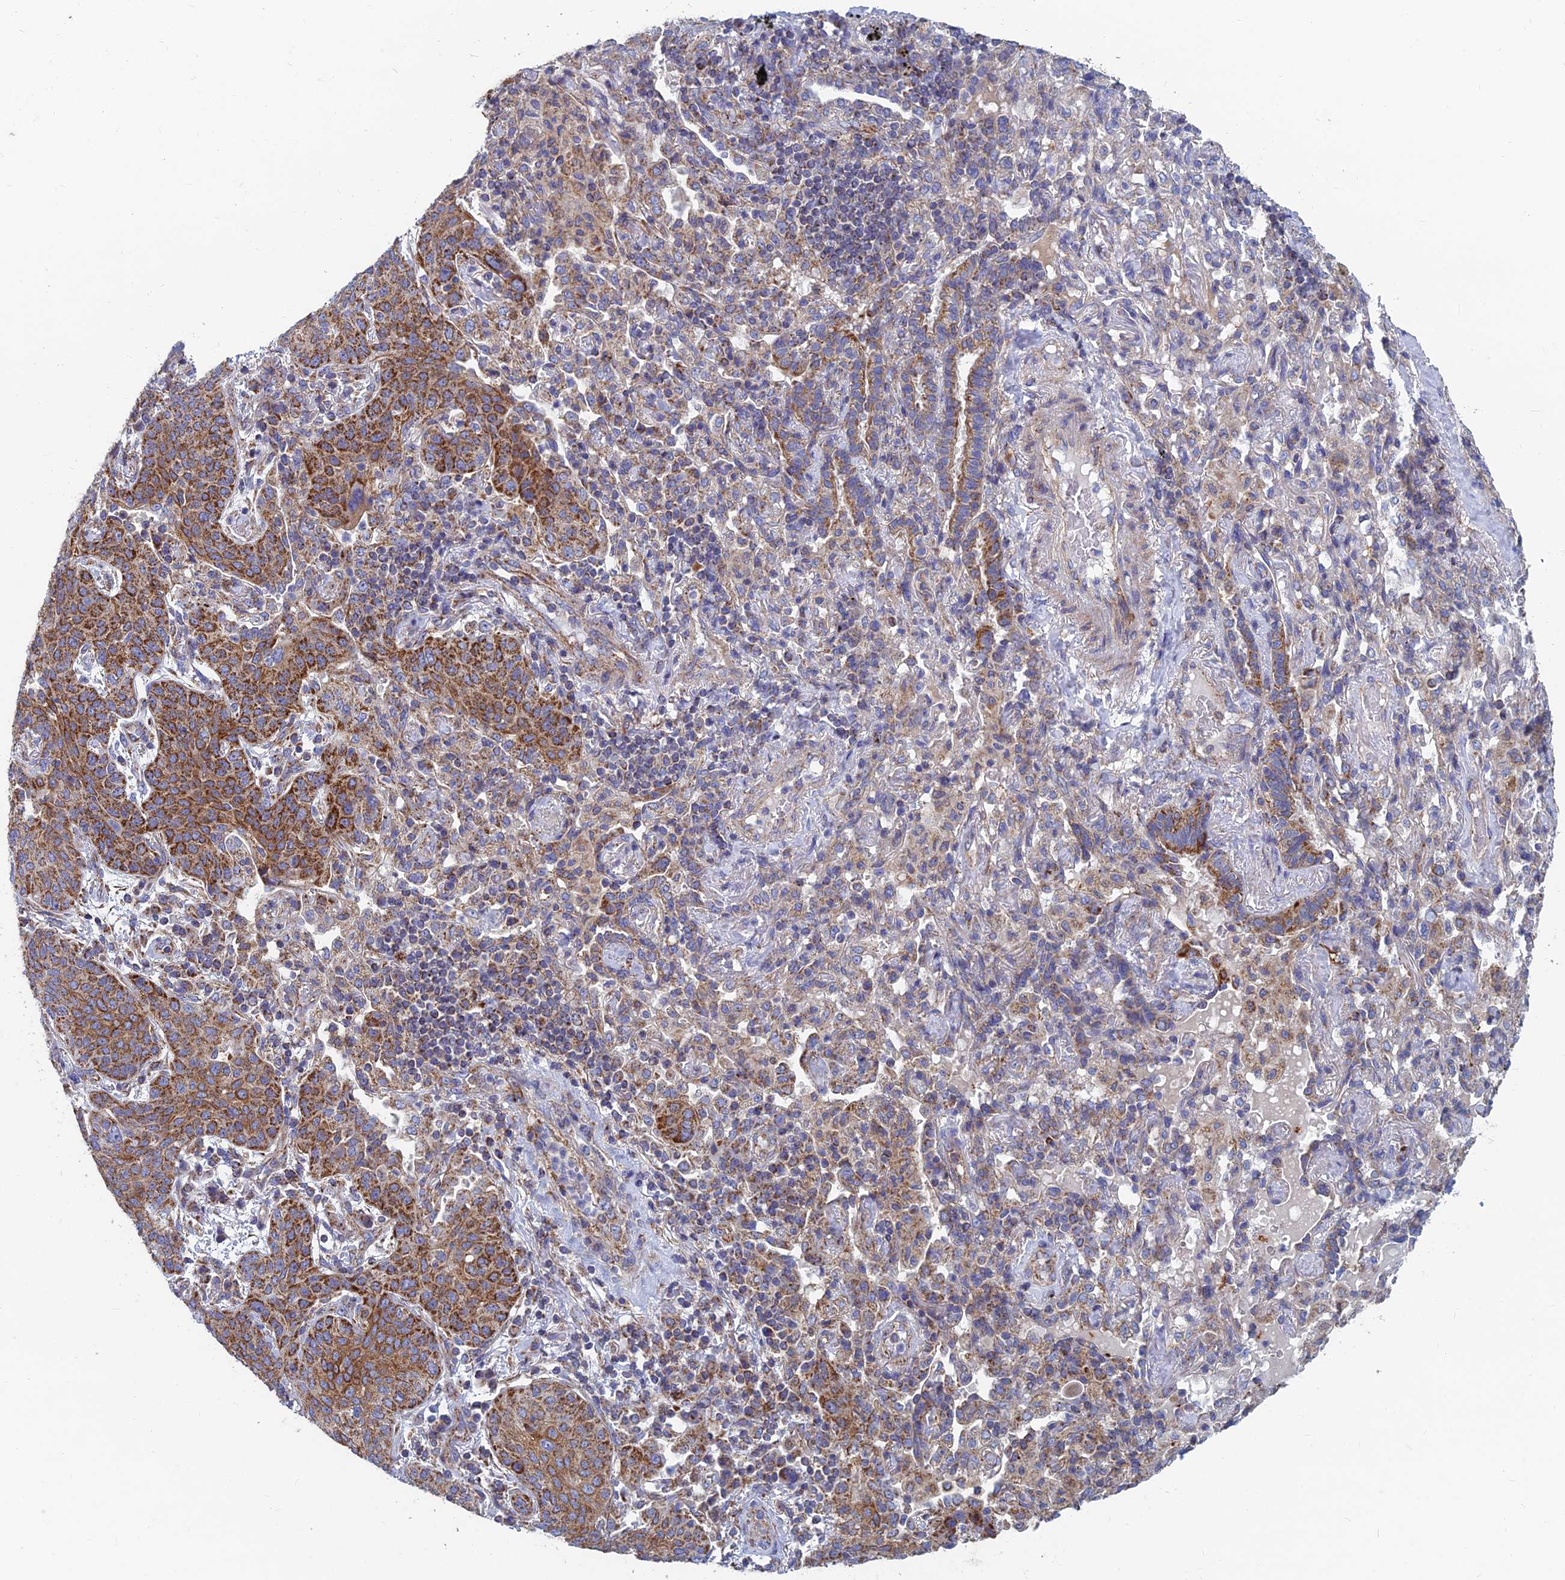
{"staining": {"intensity": "moderate", "quantity": ">75%", "location": "cytoplasmic/membranous"}, "tissue": "lung cancer", "cell_type": "Tumor cells", "image_type": "cancer", "snomed": [{"axis": "morphology", "description": "Squamous cell carcinoma, NOS"}, {"axis": "topography", "description": "Lung"}], "caption": "Tumor cells exhibit medium levels of moderate cytoplasmic/membranous positivity in about >75% of cells in human lung squamous cell carcinoma.", "gene": "MRPS9", "patient": {"sex": "female", "age": 70}}